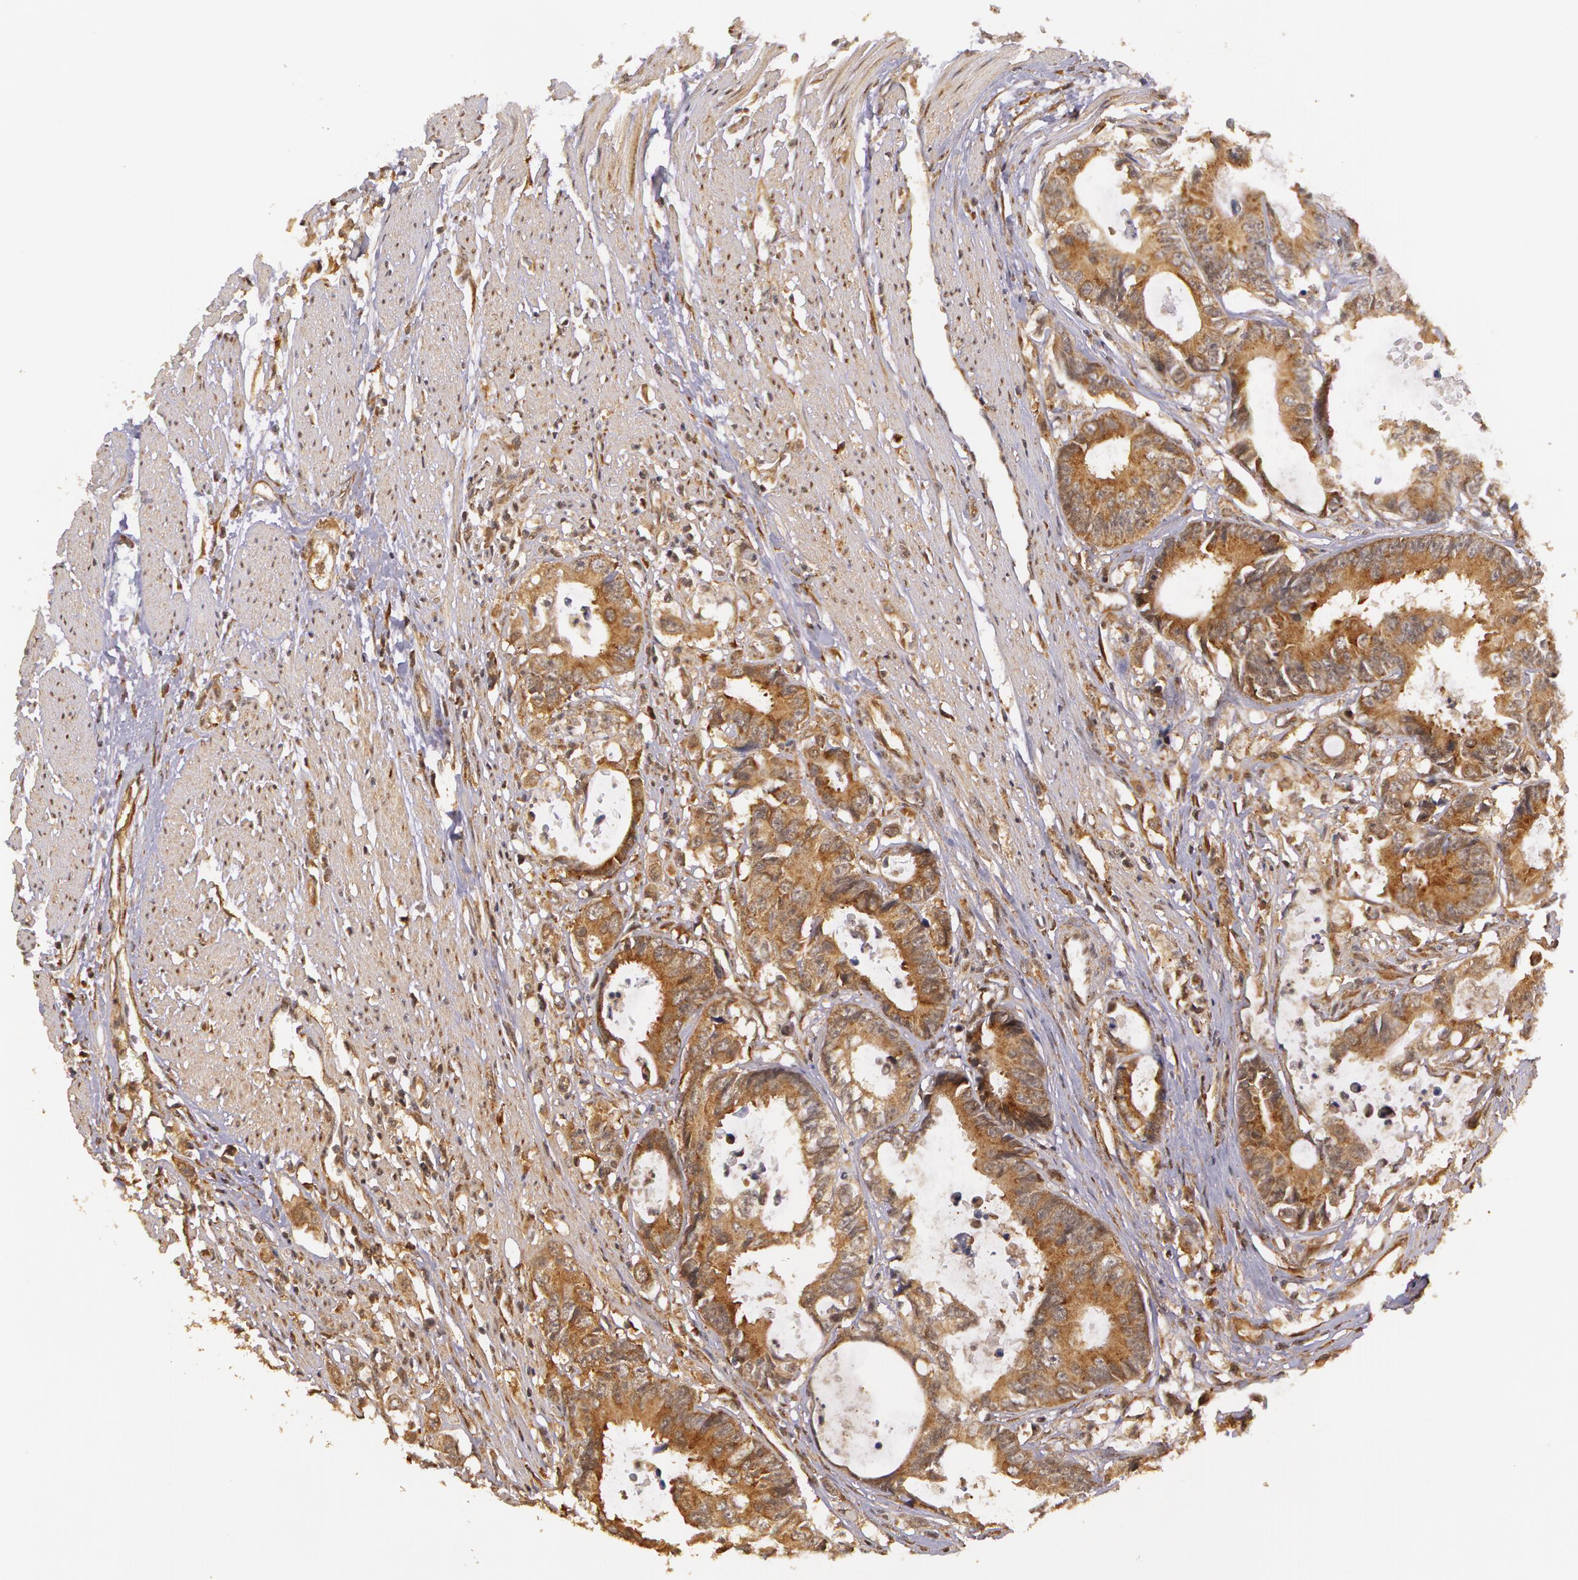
{"staining": {"intensity": "moderate", "quantity": ">75%", "location": "cytoplasmic/membranous"}, "tissue": "colorectal cancer", "cell_type": "Tumor cells", "image_type": "cancer", "snomed": [{"axis": "morphology", "description": "Adenocarcinoma, NOS"}, {"axis": "topography", "description": "Rectum"}], "caption": "High-power microscopy captured an immunohistochemistry photomicrograph of colorectal cancer, revealing moderate cytoplasmic/membranous staining in approximately >75% of tumor cells.", "gene": "ASCC2", "patient": {"sex": "female", "age": 98}}